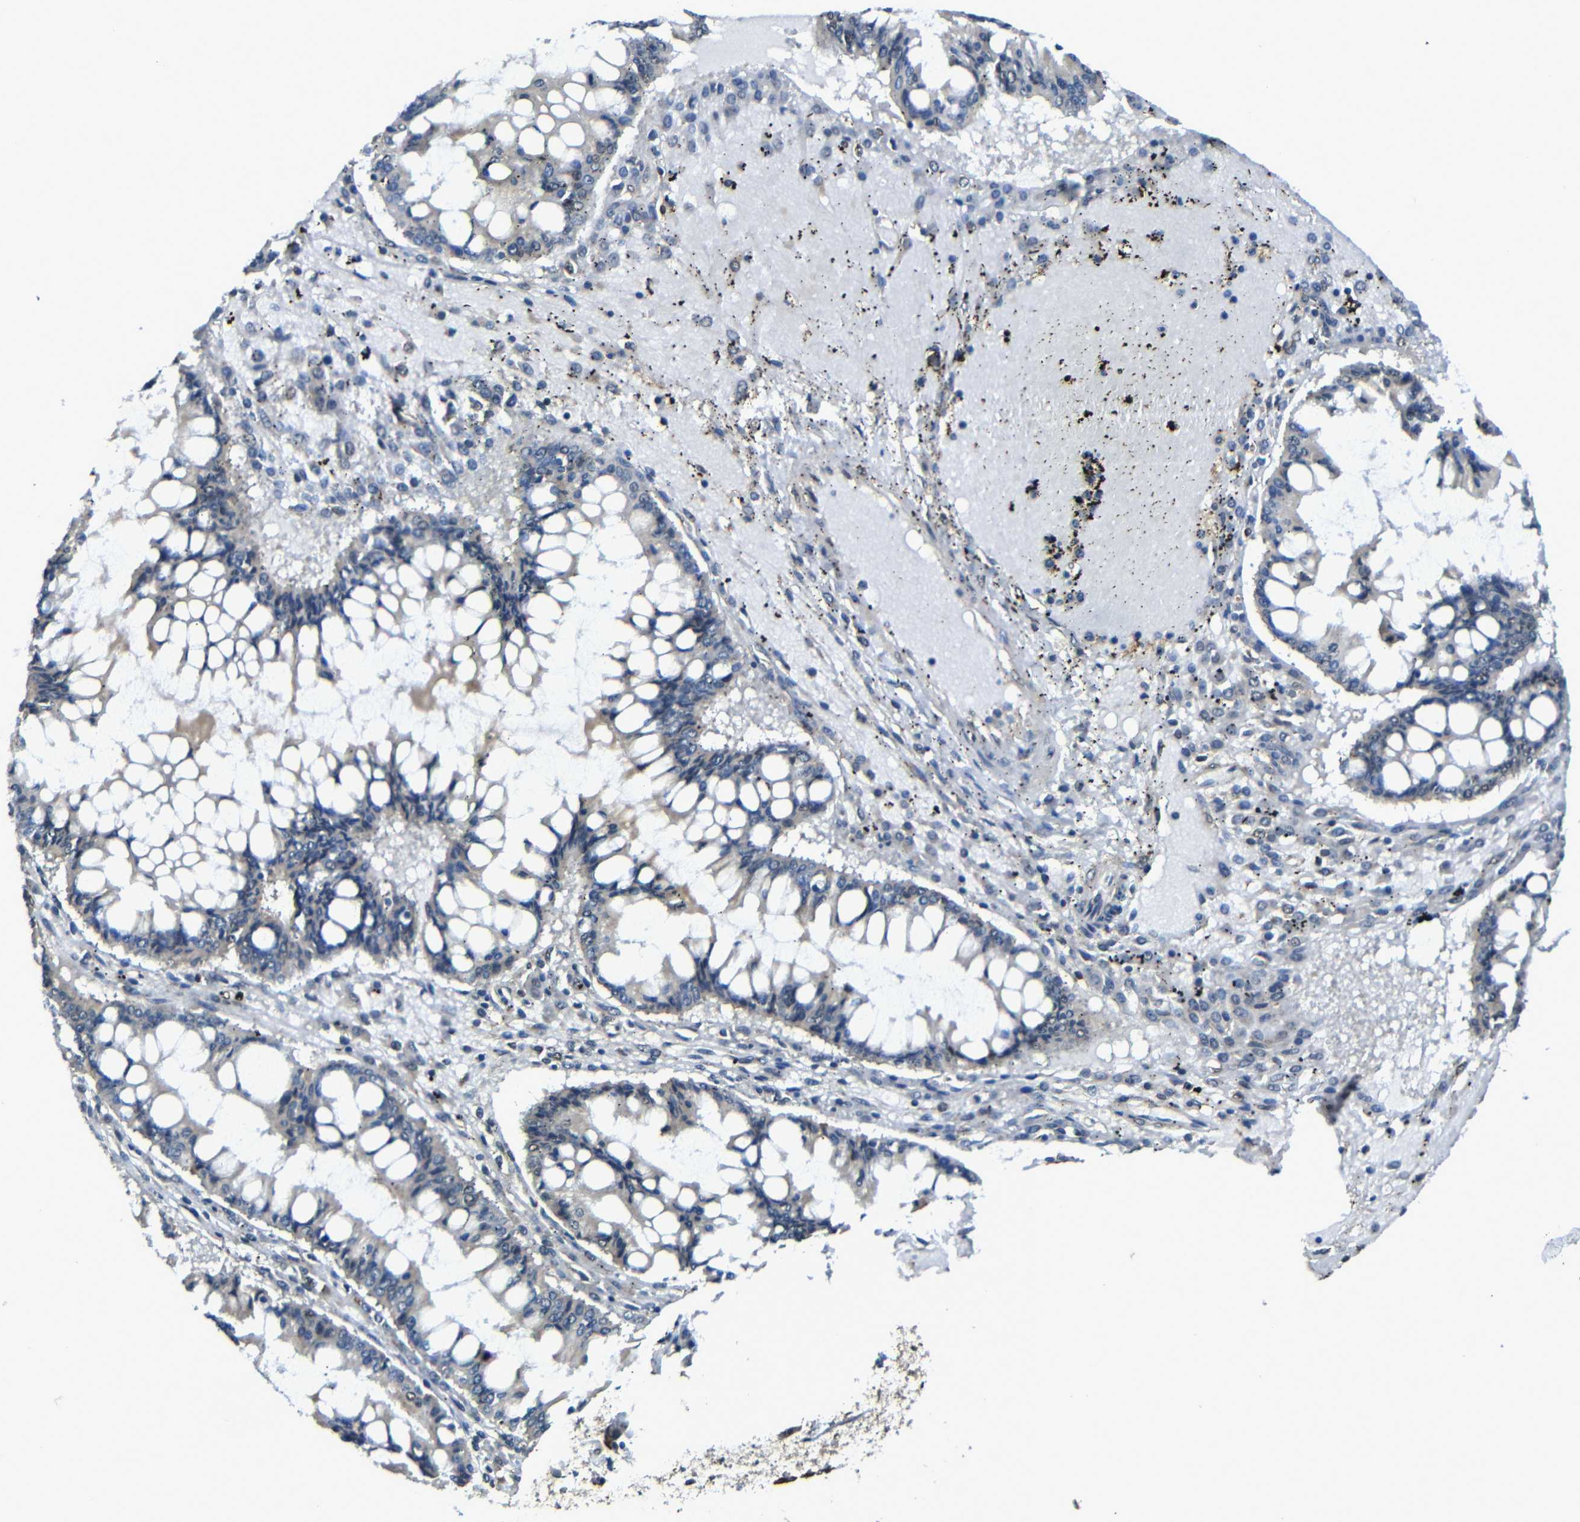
{"staining": {"intensity": "moderate", "quantity": "<25%", "location": "cytoplasmic/membranous"}, "tissue": "ovarian cancer", "cell_type": "Tumor cells", "image_type": "cancer", "snomed": [{"axis": "morphology", "description": "Cystadenocarcinoma, mucinous, NOS"}, {"axis": "topography", "description": "Ovary"}], "caption": "Protein staining exhibits moderate cytoplasmic/membranous positivity in approximately <25% of tumor cells in ovarian cancer. The protein is stained brown, and the nuclei are stained in blue (DAB IHC with brightfield microscopy, high magnification).", "gene": "FAM172A", "patient": {"sex": "female", "age": 73}}